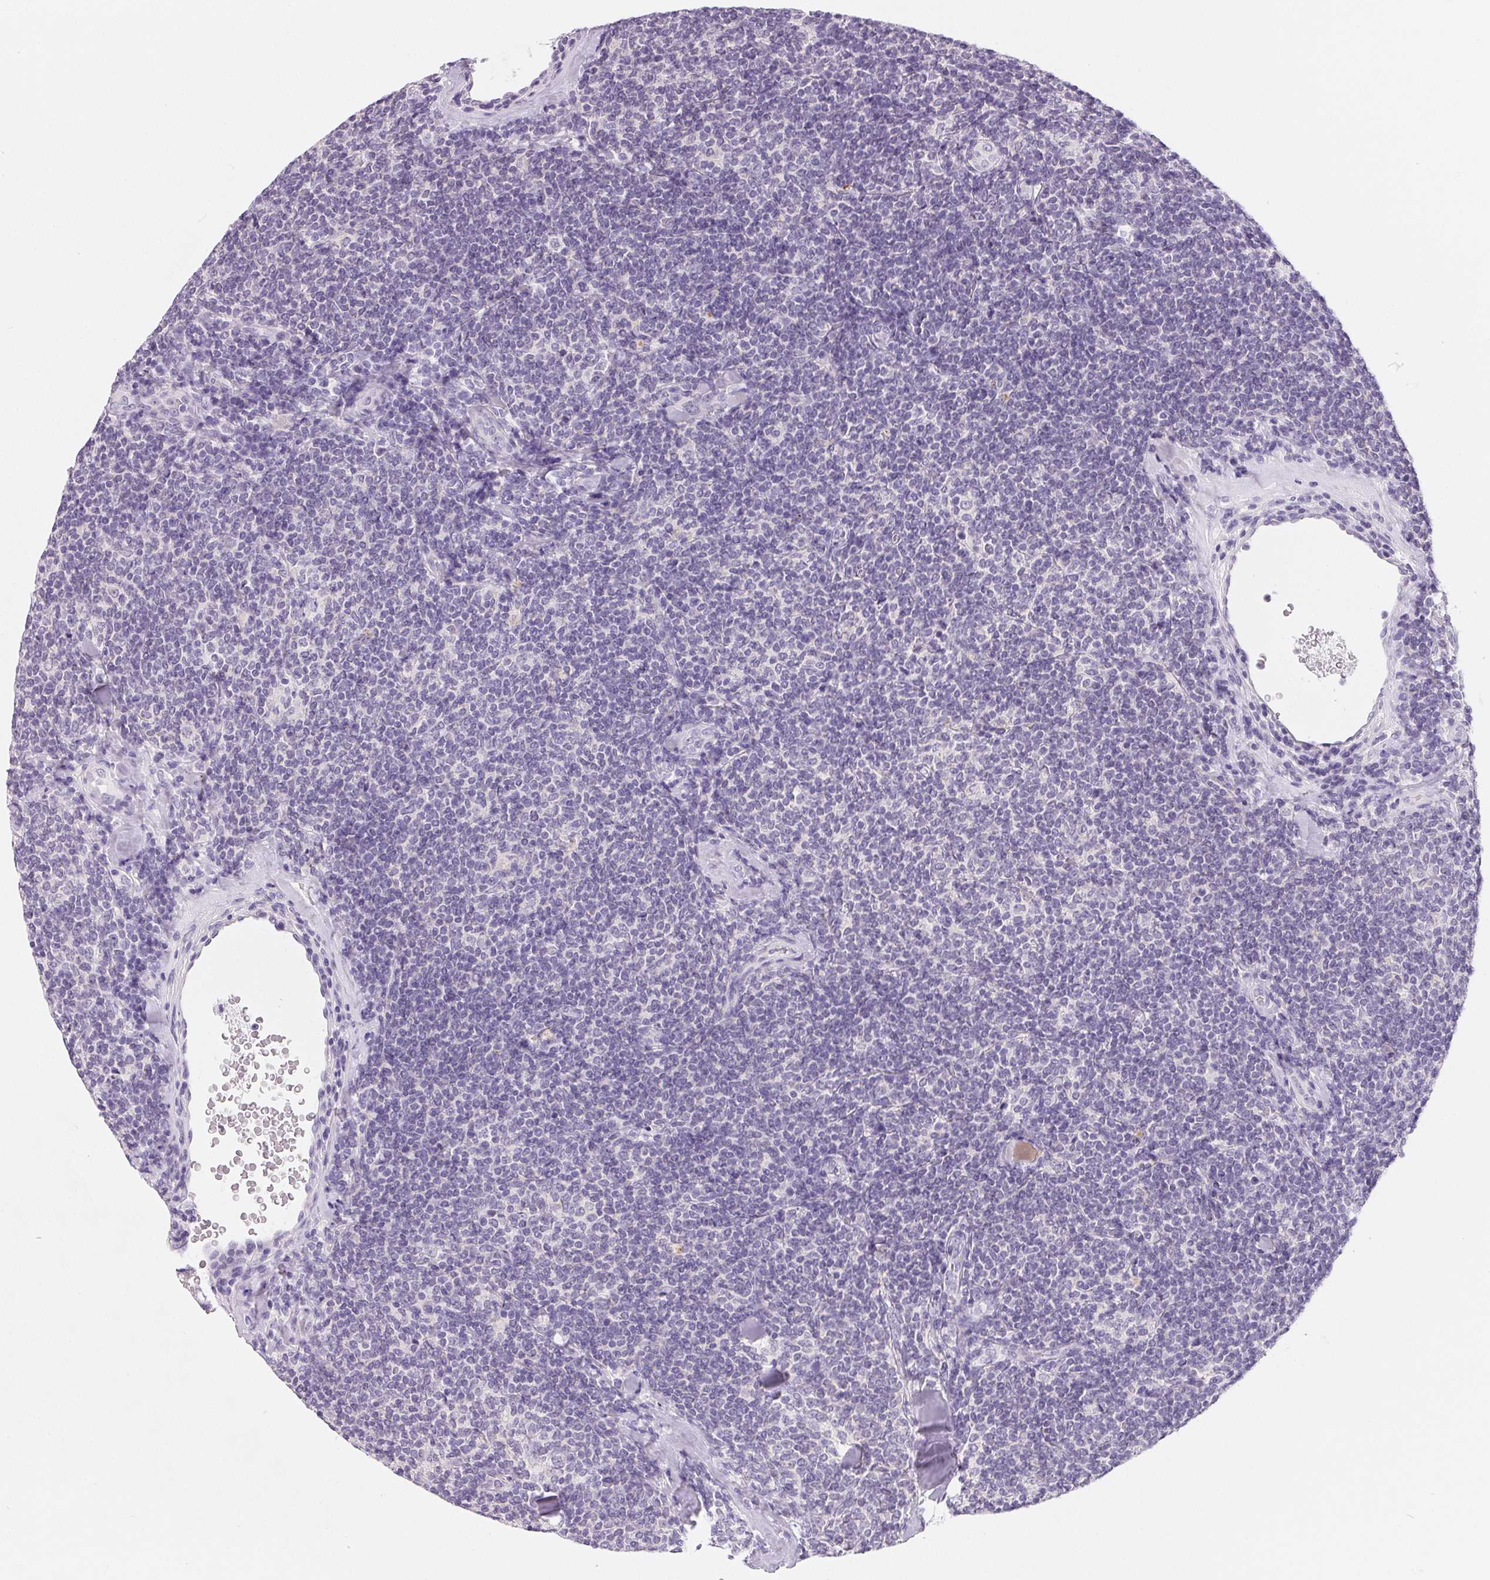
{"staining": {"intensity": "negative", "quantity": "none", "location": "none"}, "tissue": "lymphoma", "cell_type": "Tumor cells", "image_type": "cancer", "snomed": [{"axis": "morphology", "description": "Malignant lymphoma, non-Hodgkin's type, Low grade"}, {"axis": "topography", "description": "Lymph node"}], "caption": "Micrograph shows no significant protein expression in tumor cells of malignant lymphoma, non-Hodgkin's type (low-grade).", "gene": "SPACA5B", "patient": {"sex": "female", "age": 56}}